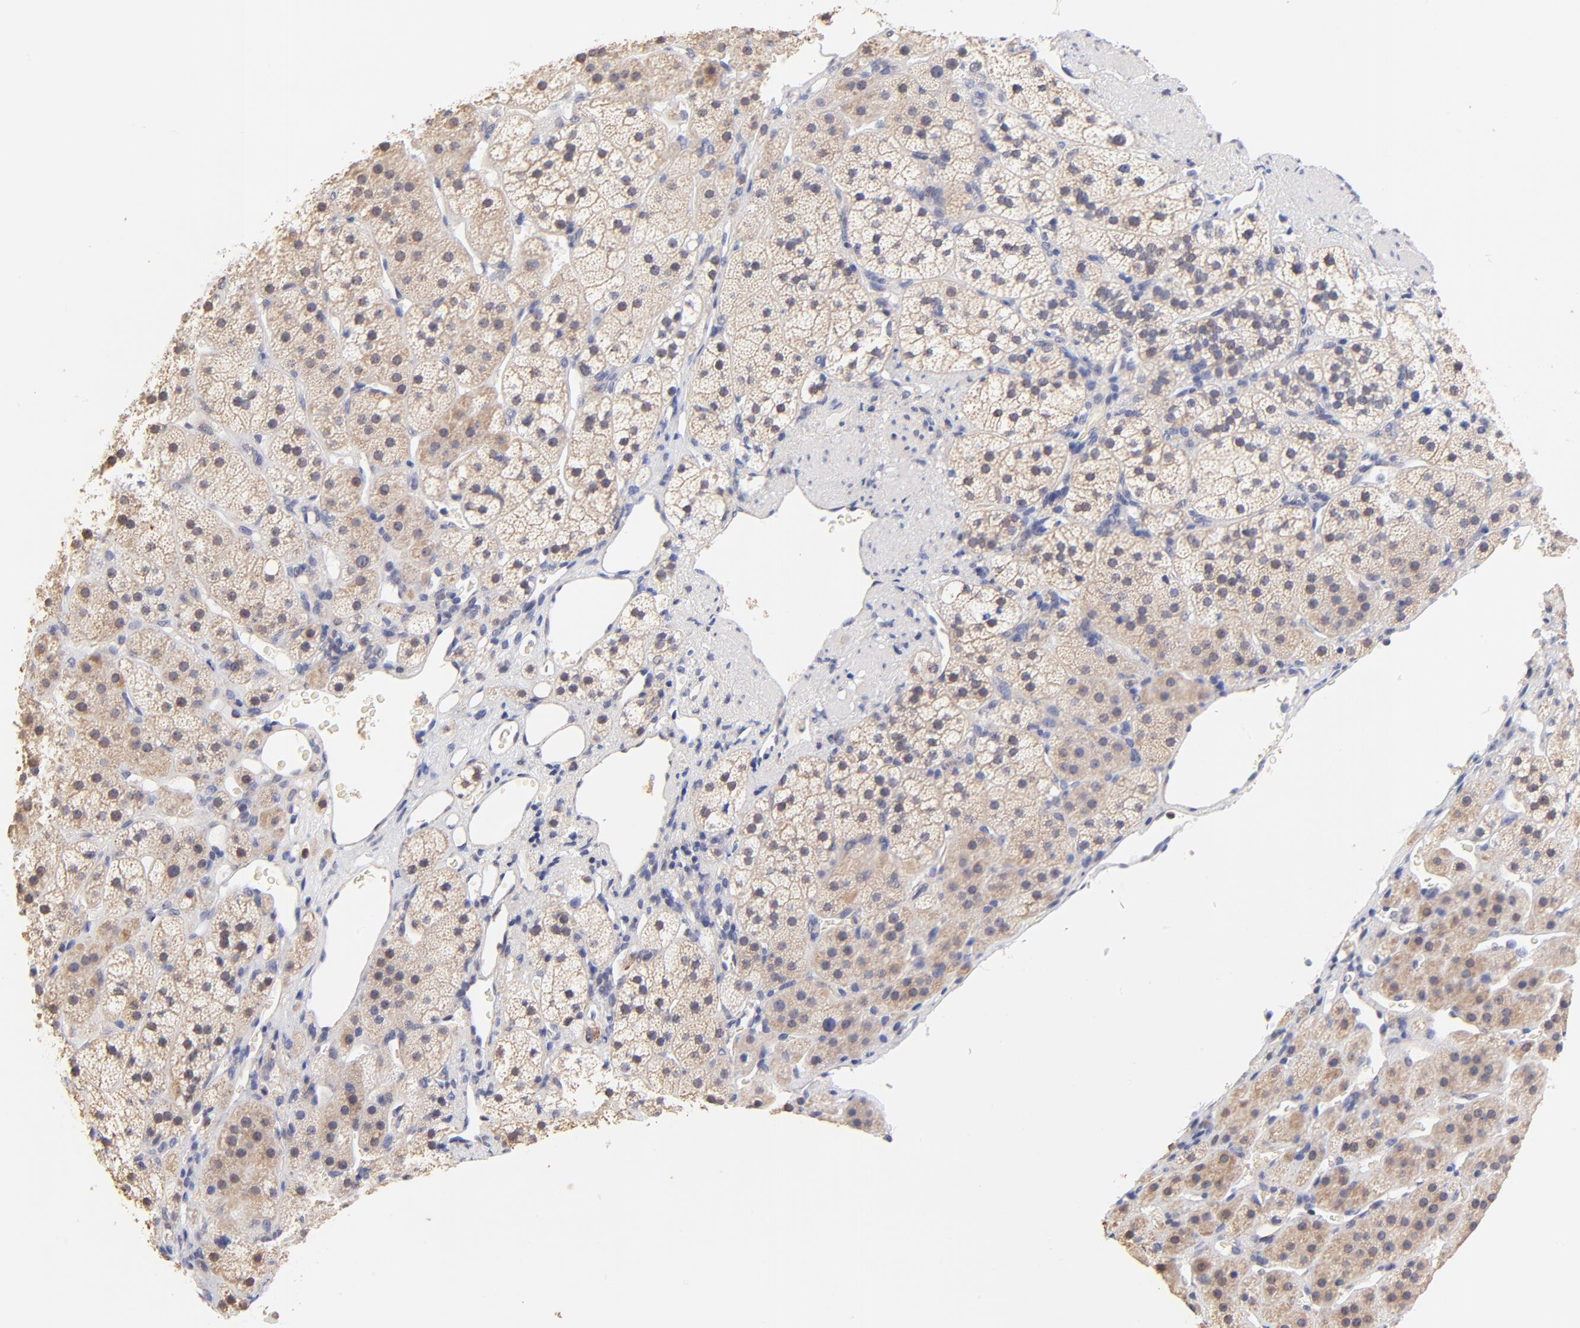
{"staining": {"intensity": "weak", "quantity": ">75%", "location": "cytoplasmic/membranous"}, "tissue": "adrenal gland", "cell_type": "Glandular cells", "image_type": "normal", "snomed": [{"axis": "morphology", "description": "Normal tissue, NOS"}, {"axis": "topography", "description": "Adrenal gland"}], "caption": "Glandular cells display weak cytoplasmic/membranous expression in about >75% of cells in normal adrenal gland.", "gene": "PTK7", "patient": {"sex": "female", "age": 44}}